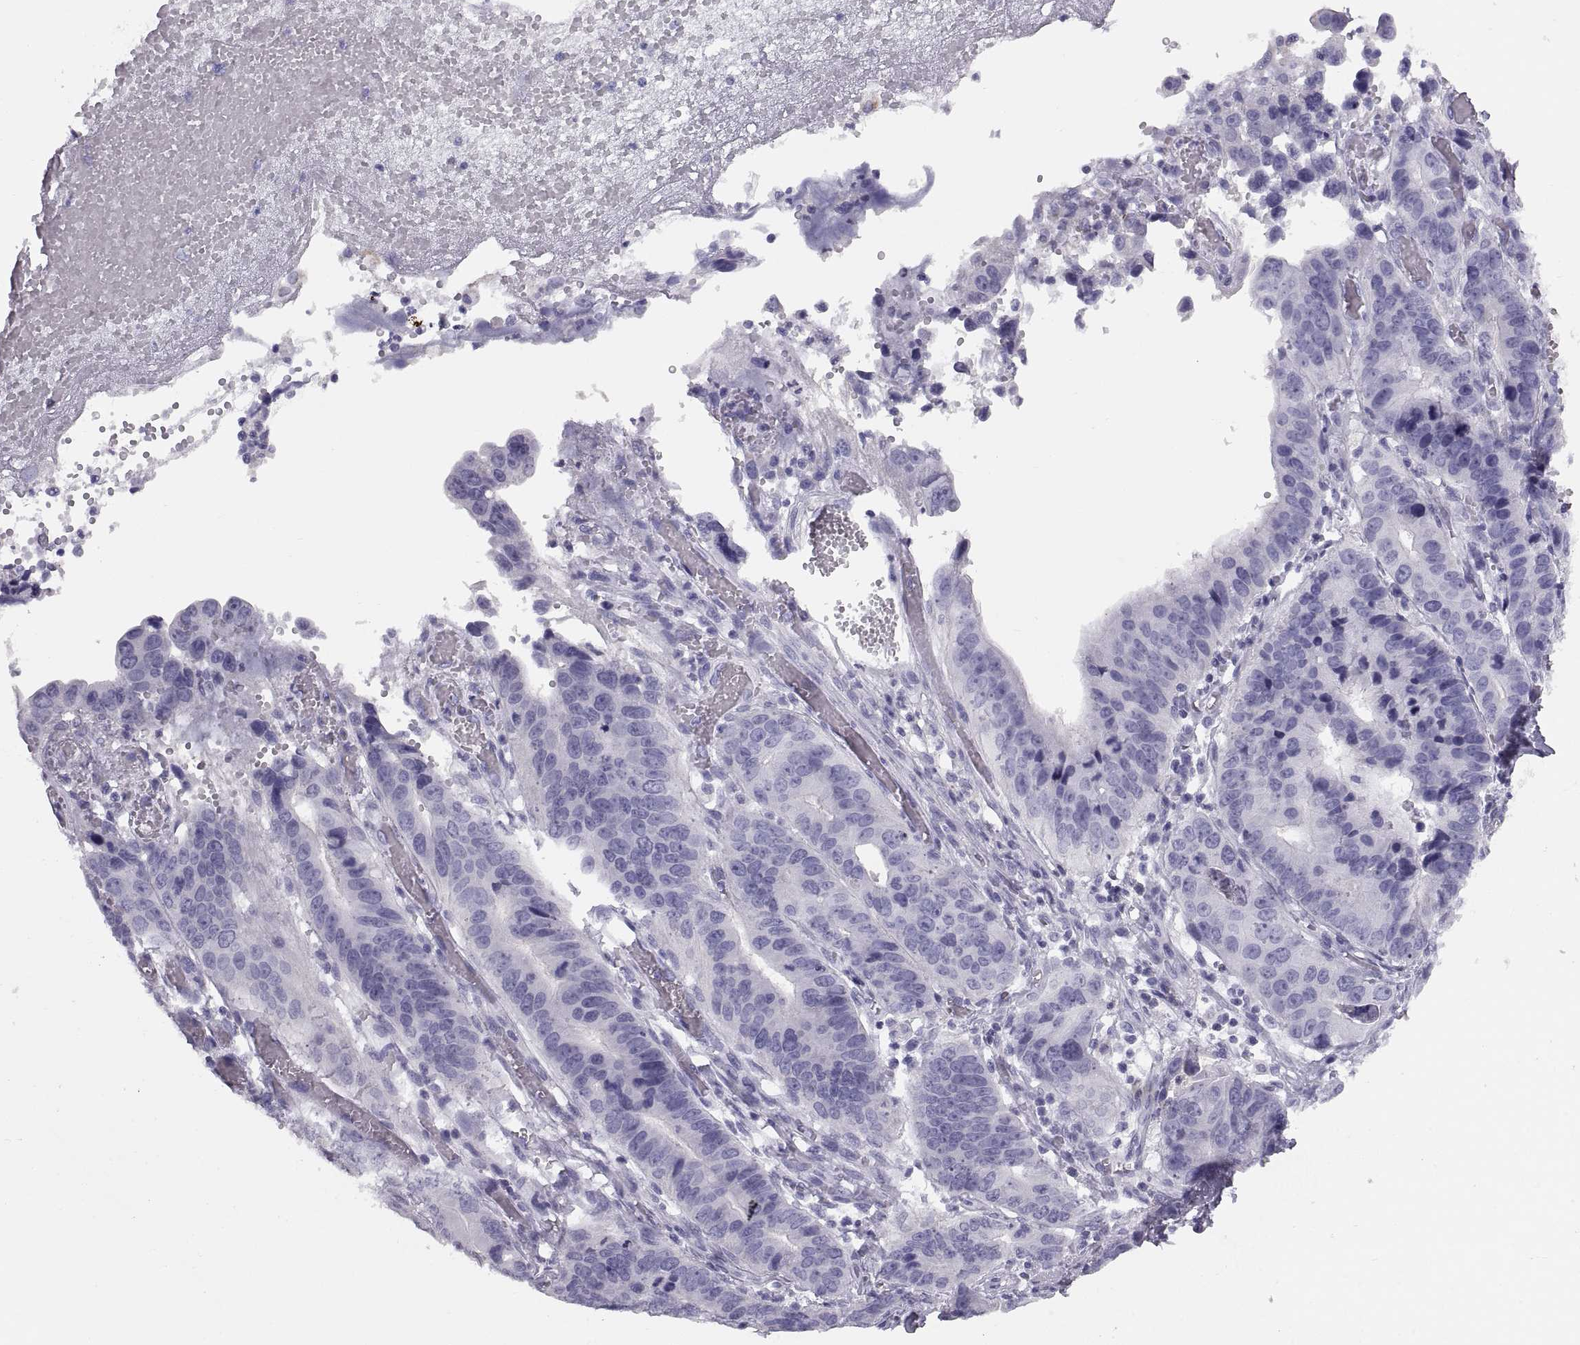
{"staining": {"intensity": "negative", "quantity": "none", "location": "none"}, "tissue": "stomach cancer", "cell_type": "Tumor cells", "image_type": "cancer", "snomed": [{"axis": "morphology", "description": "Adenocarcinoma, NOS"}, {"axis": "topography", "description": "Stomach"}], "caption": "Immunohistochemistry of human stomach adenocarcinoma exhibits no staining in tumor cells. (DAB (3,3'-diaminobenzidine) IHC with hematoxylin counter stain).", "gene": "PAX2", "patient": {"sex": "male", "age": 84}}